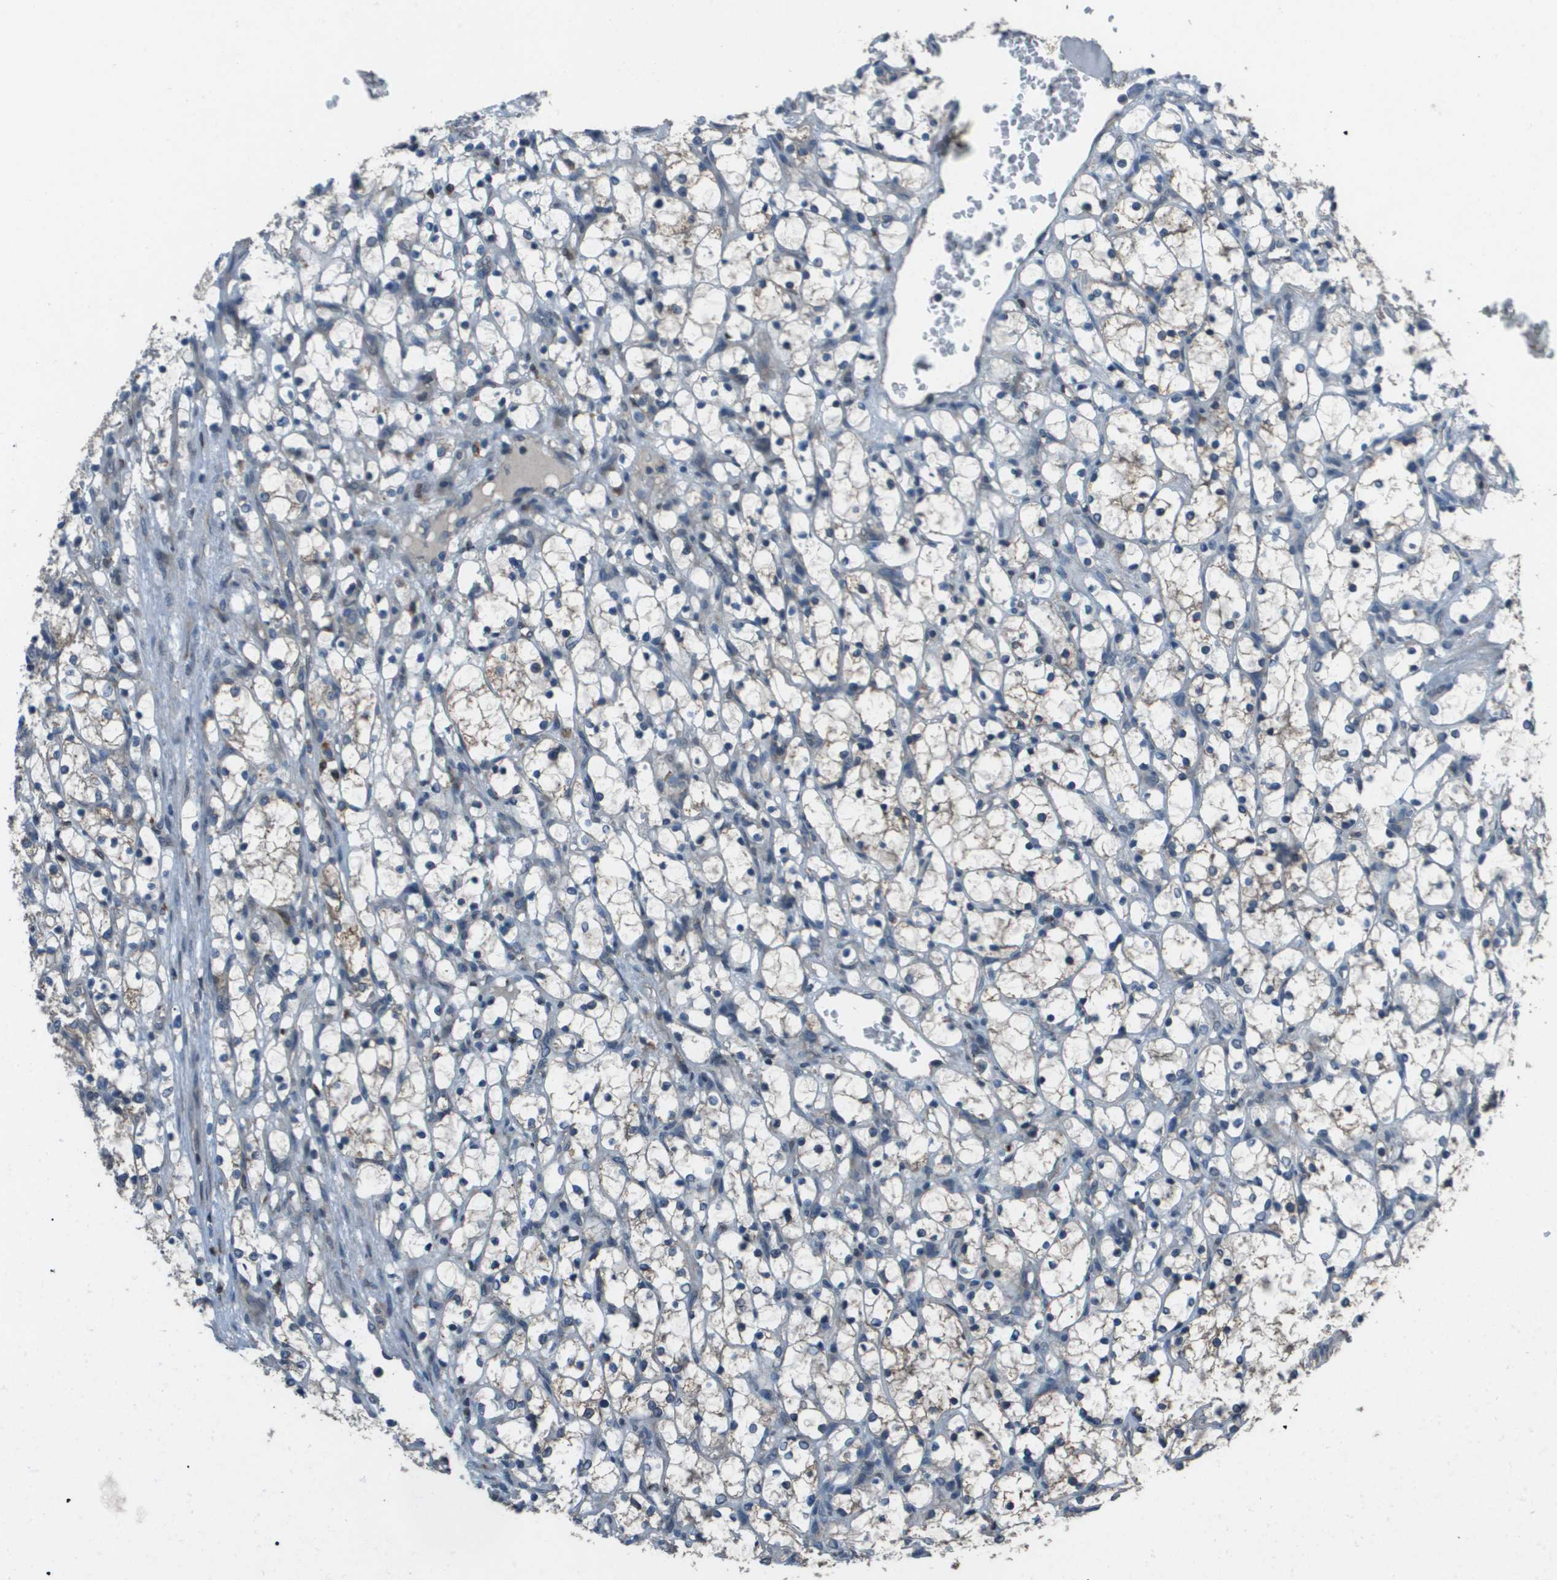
{"staining": {"intensity": "weak", "quantity": "<25%", "location": "cytoplasmic/membranous"}, "tissue": "renal cancer", "cell_type": "Tumor cells", "image_type": "cancer", "snomed": [{"axis": "morphology", "description": "Adenocarcinoma, NOS"}, {"axis": "topography", "description": "Kidney"}], "caption": "This is a image of immunohistochemistry (IHC) staining of renal cancer (adenocarcinoma), which shows no expression in tumor cells.", "gene": "GOSR2", "patient": {"sex": "female", "age": 69}}